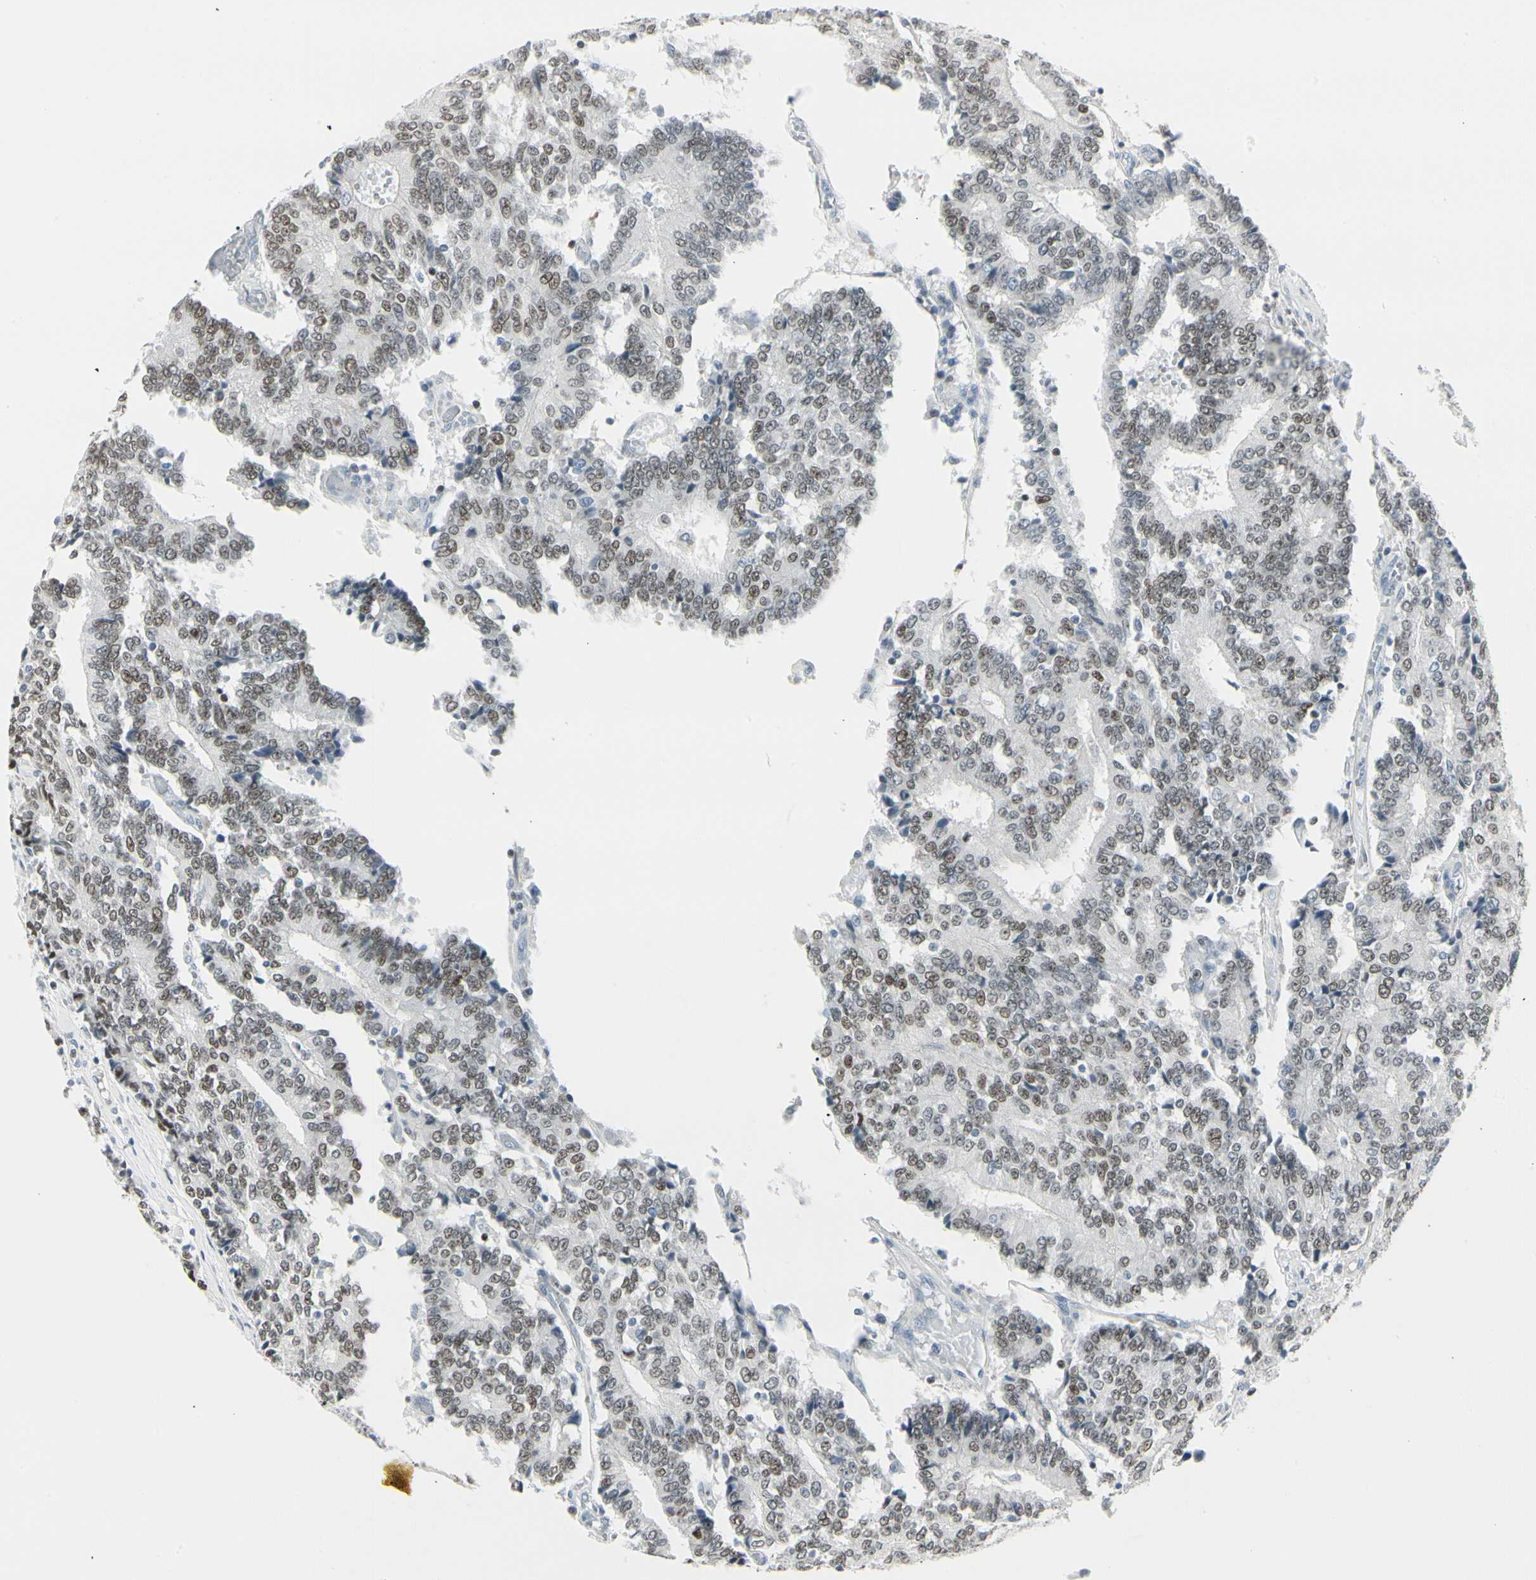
{"staining": {"intensity": "weak", "quantity": "25%-75%", "location": "nuclear"}, "tissue": "prostate cancer", "cell_type": "Tumor cells", "image_type": "cancer", "snomed": [{"axis": "morphology", "description": "Adenocarcinoma, High grade"}, {"axis": "topography", "description": "Prostate"}], "caption": "A brown stain highlights weak nuclear expression of a protein in adenocarcinoma (high-grade) (prostate) tumor cells.", "gene": "ZBTB7B", "patient": {"sex": "male", "age": 55}}